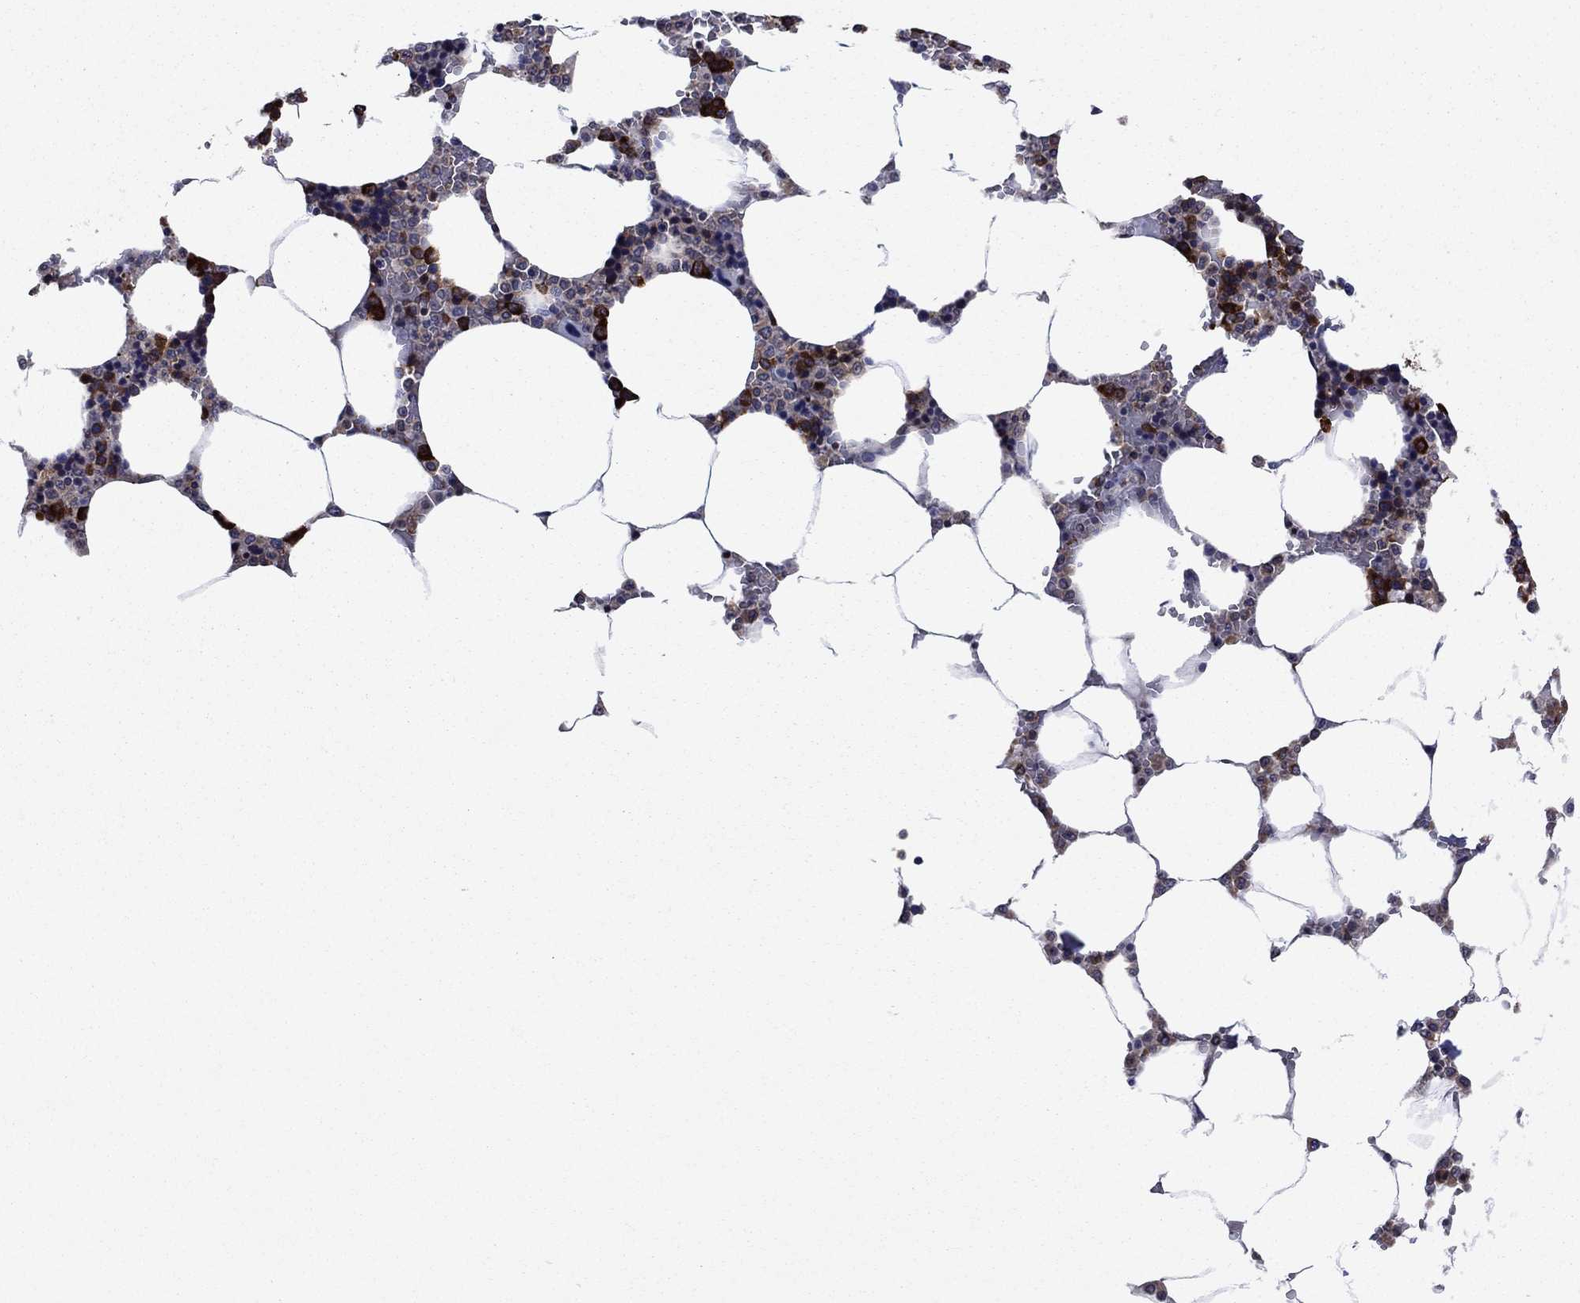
{"staining": {"intensity": "strong", "quantity": "25%-75%", "location": "cytoplasmic/membranous"}, "tissue": "bone marrow", "cell_type": "Hematopoietic cells", "image_type": "normal", "snomed": [{"axis": "morphology", "description": "Normal tissue, NOS"}, {"axis": "topography", "description": "Bone marrow"}], "caption": "Strong cytoplasmic/membranous expression is appreciated in about 25%-75% of hematopoietic cells in normal bone marrow.", "gene": "YBX1", "patient": {"sex": "male", "age": 63}}